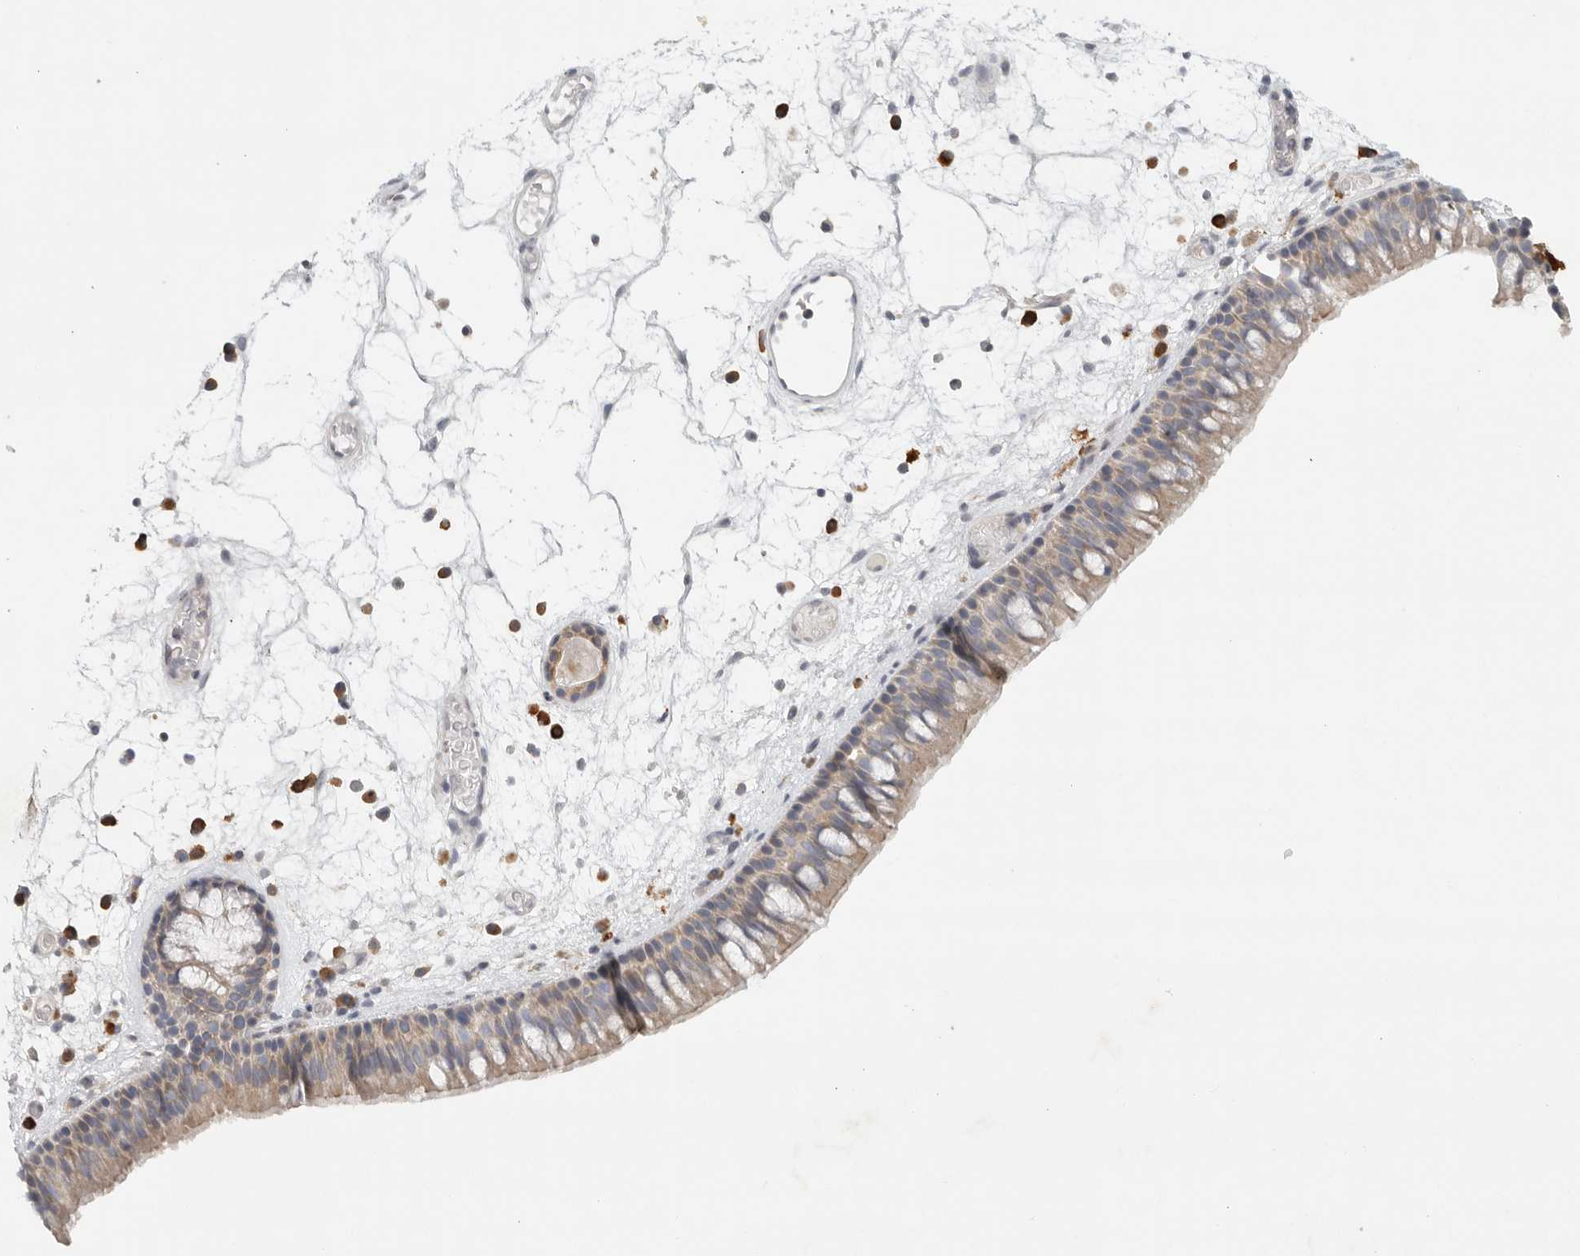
{"staining": {"intensity": "moderate", "quantity": "25%-75%", "location": "cytoplasmic/membranous"}, "tissue": "nasopharynx", "cell_type": "Respiratory epithelial cells", "image_type": "normal", "snomed": [{"axis": "morphology", "description": "Normal tissue, NOS"}, {"axis": "morphology", "description": "Inflammation, NOS"}, {"axis": "morphology", "description": "Malignant melanoma, Metastatic site"}, {"axis": "topography", "description": "Nasopharynx"}], "caption": "Immunohistochemical staining of unremarkable human nasopharynx demonstrates moderate cytoplasmic/membranous protein expression in about 25%-75% of respiratory epithelial cells. (IHC, brightfield microscopy, high magnification).", "gene": "TMEM69", "patient": {"sex": "male", "age": 70}}